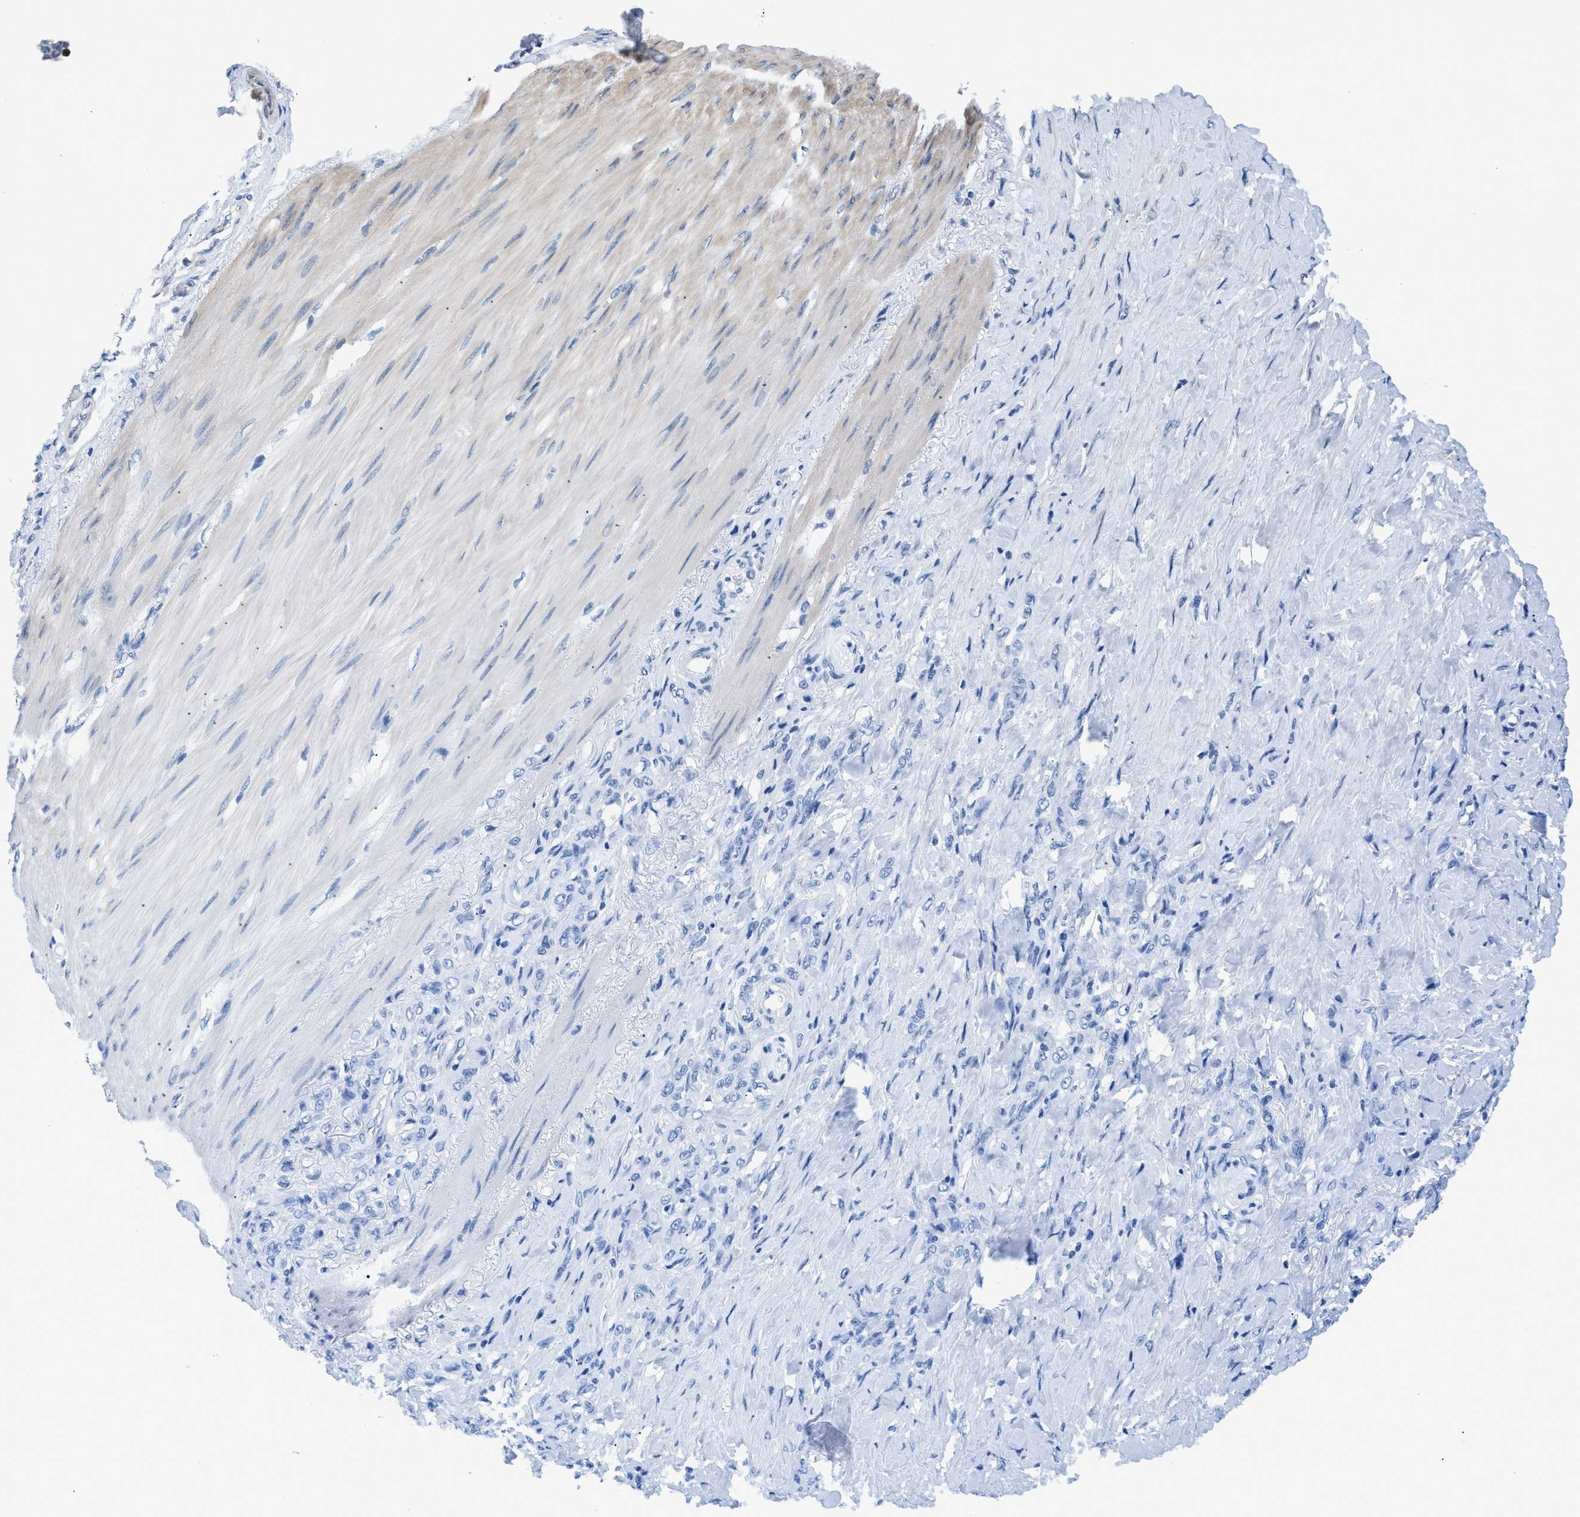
{"staining": {"intensity": "negative", "quantity": "none", "location": "none"}, "tissue": "stomach cancer", "cell_type": "Tumor cells", "image_type": "cancer", "snomed": [{"axis": "morphology", "description": "Adenocarcinoma, NOS"}, {"axis": "topography", "description": "Stomach"}], "caption": "DAB (3,3'-diaminobenzidine) immunohistochemical staining of adenocarcinoma (stomach) displays no significant positivity in tumor cells. Brightfield microscopy of immunohistochemistry (IHC) stained with DAB (3,3'-diaminobenzidine) (brown) and hematoxylin (blue), captured at high magnification.", "gene": "FDCSP", "patient": {"sex": "male", "age": 82}}